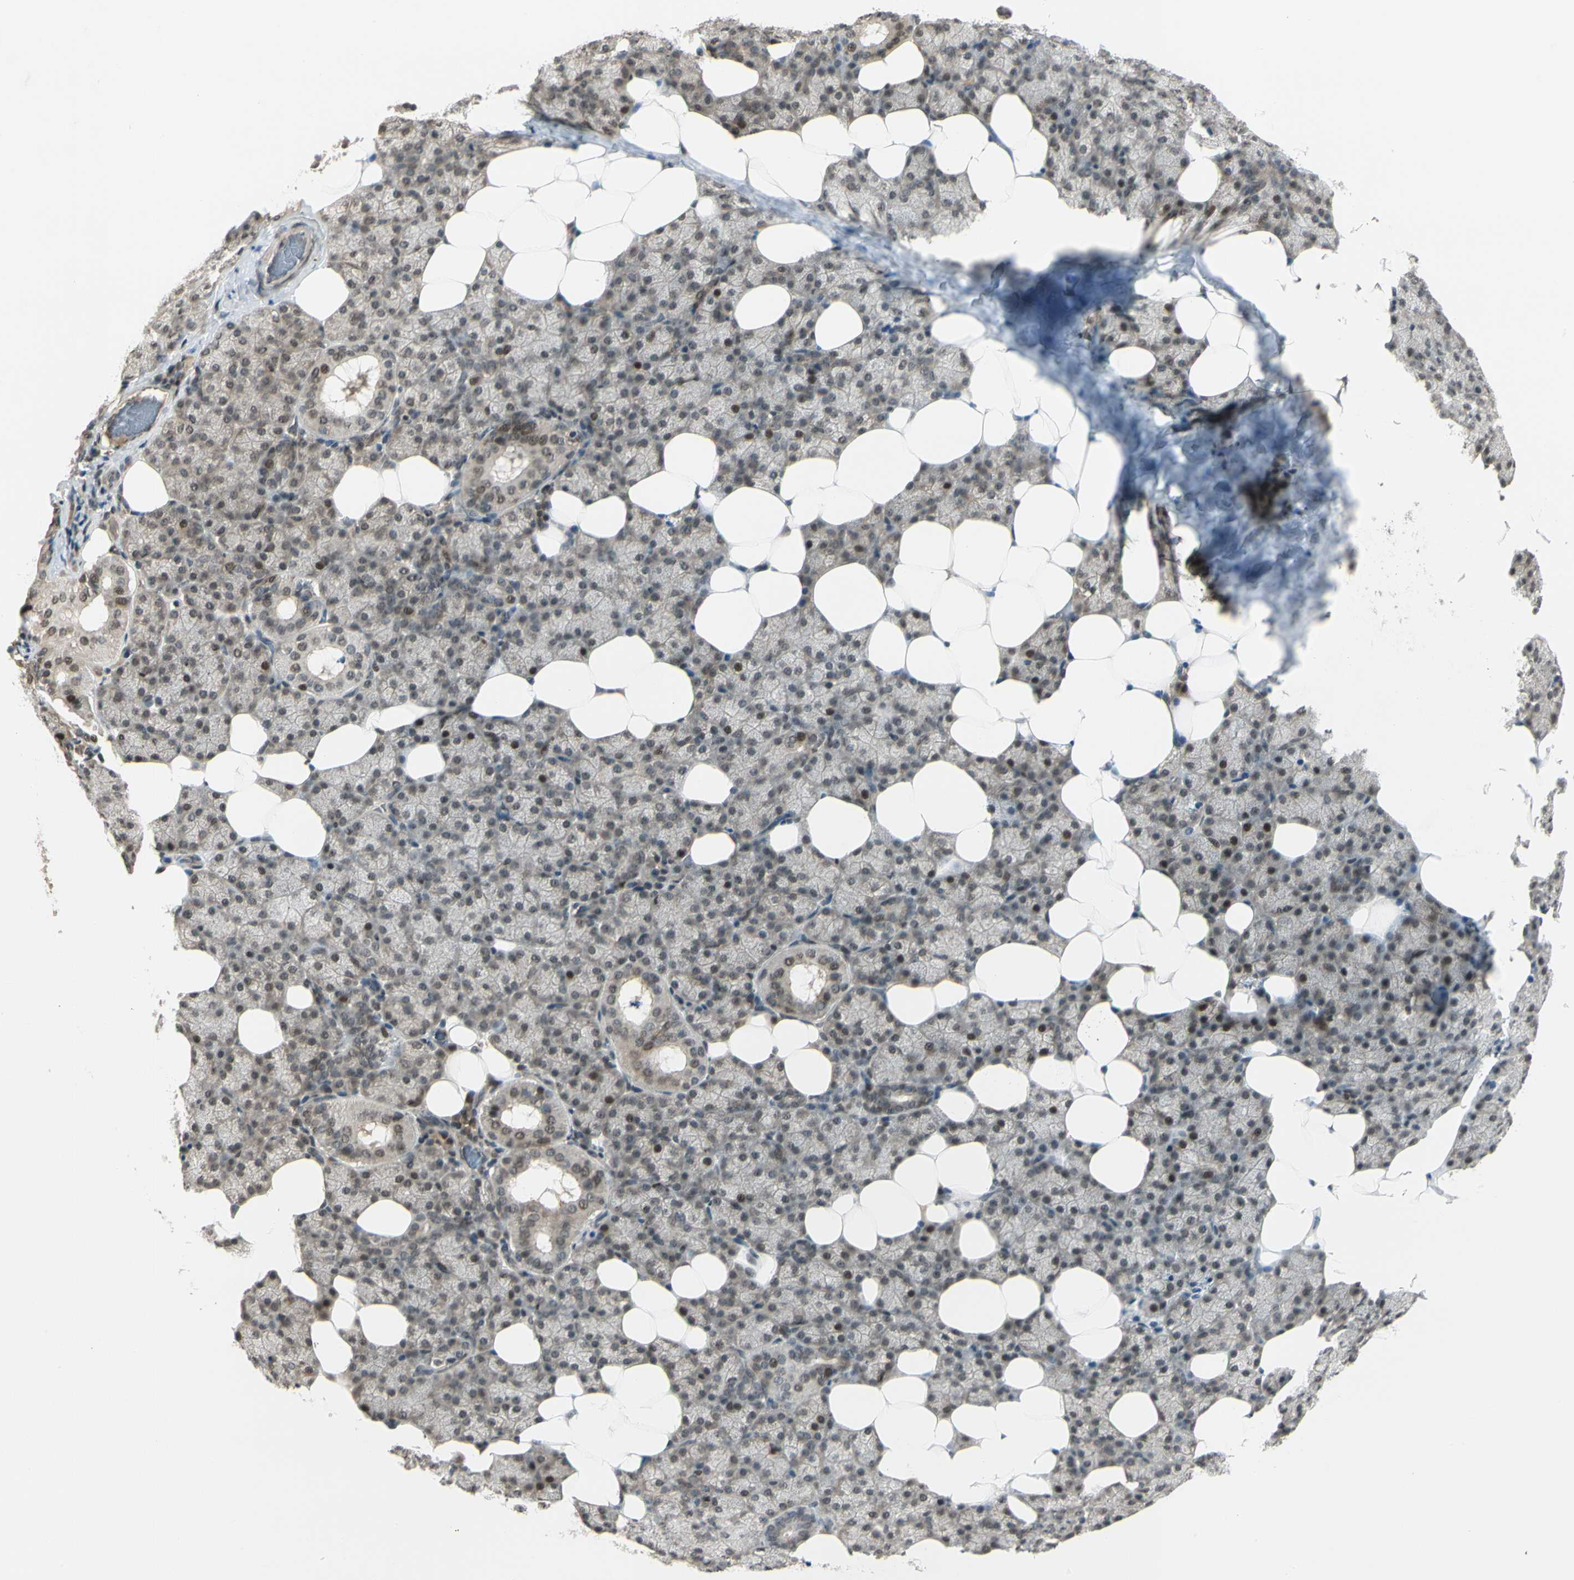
{"staining": {"intensity": "strong", "quantity": "25%-75%", "location": "nuclear"}, "tissue": "salivary gland", "cell_type": "Glandular cells", "image_type": "normal", "snomed": [{"axis": "morphology", "description": "Normal tissue, NOS"}, {"axis": "topography", "description": "Lymph node"}, {"axis": "topography", "description": "Salivary gland"}], "caption": "The immunohistochemical stain highlights strong nuclear positivity in glandular cells of normal salivary gland. (brown staining indicates protein expression, while blue staining denotes nuclei).", "gene": "GTF3A", "patient": {"sex": "male", "age": 8}}